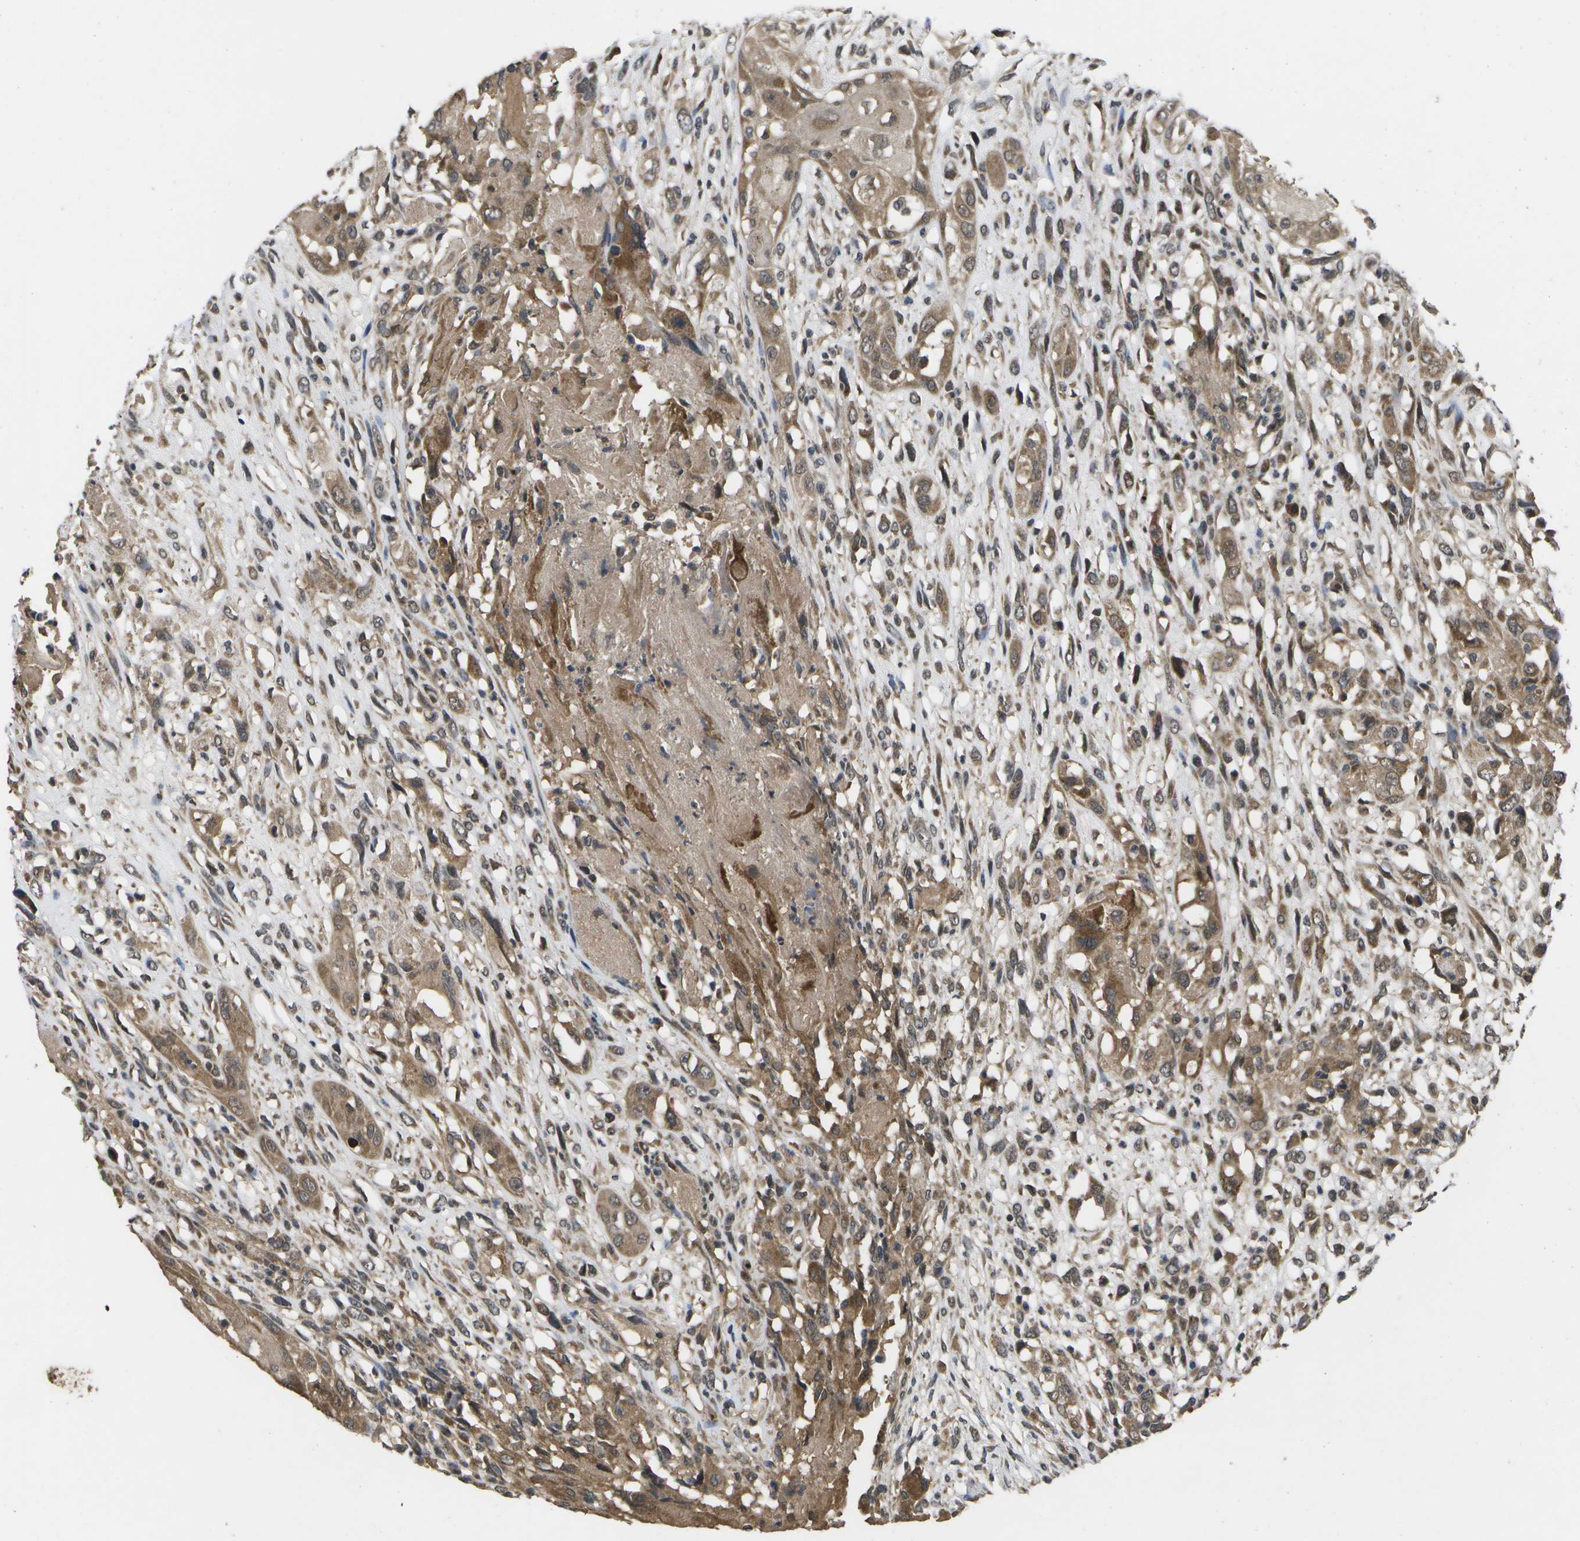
{"staining": {"intensity": "moderate", "quantity": ">75%", "location": "cytoplasmic/membranous"}, "tissue": "head and neck cancer", "cell_type": "Tumor cells", "image_type": "cancer", "snomed": [{"axis": "morphology", "description": "Necrosis, NOS"}, {"axis": "morphology", "description": "Neoplasm, malignant, NOS"}, {"axis": "topography", "description": "Salivary gland"}, {"axis": "topography", "description": "Head-Neck"}], "caption": "Immunohistochemical staining of head and neck neoplasm (malignant) exhibits medium levels of moderate cytoplasmic/membranous positivity in about >75% of tumor cells. (DAB (3,3'-diaminobenzidine) = brown stain, brightfield microscopy at high magnification).", "gene": "ALAS1", "patient": {"sex": "male", "age": 43}}